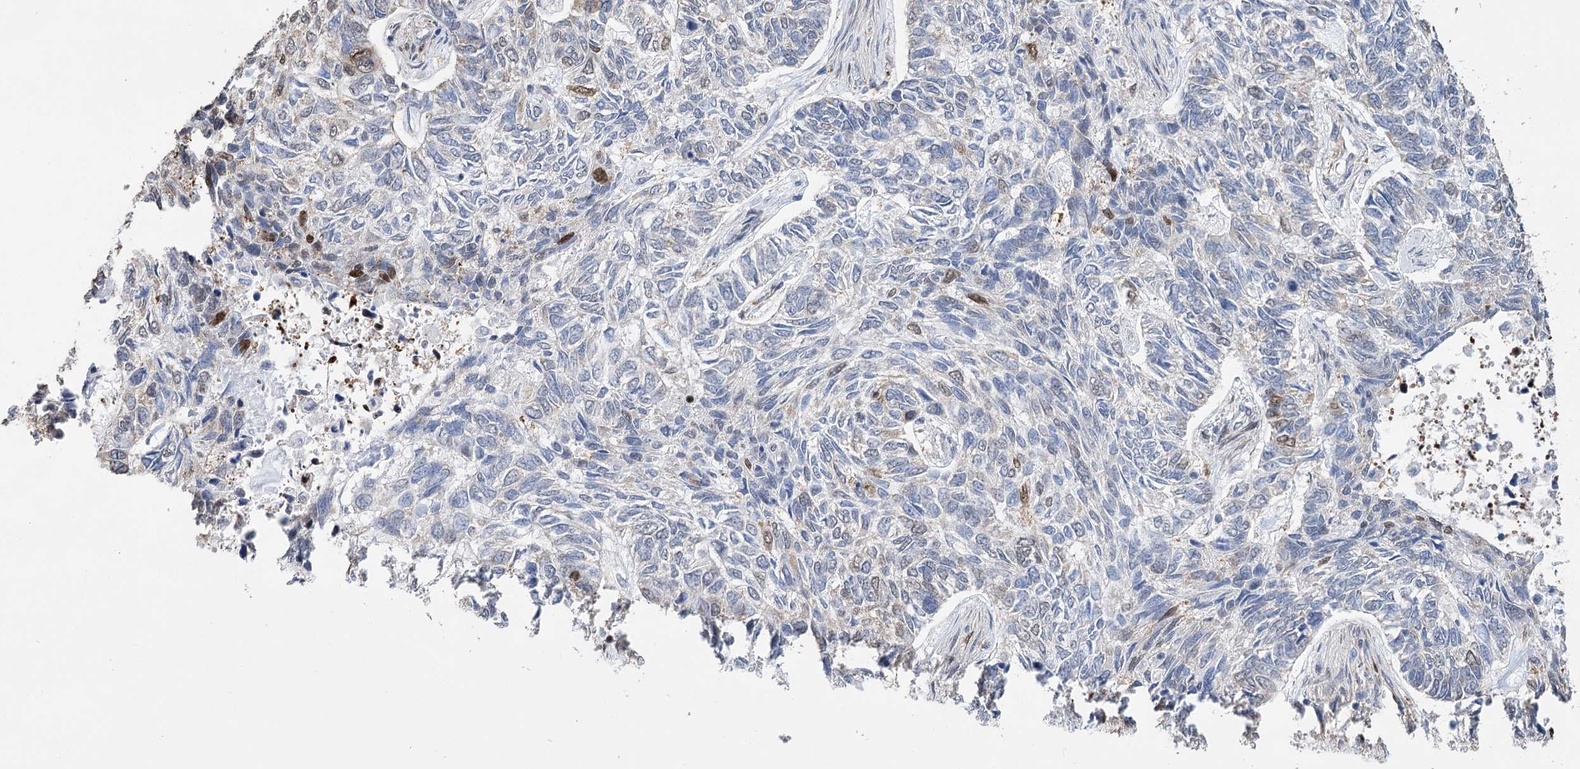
{"staining": {"intensity": "weak", "quantity": "25%-75%", "location": "nuclear"}, "tissue": "skin cancer", "cell_type": "Tumor cells", "image_type": "cancer", "snomed": [{"axis": "morphology", "description": "Basal cell carcinoma"}, {"axis": "topography", "description": "Skin"}], "caption": "High-power microscopy captured an IHC photomicrograph of basal cell carcinoma (skin), revealing weak nuclear expression in about 25%-75% of tumor cells. (Brightfield microscopy of DAB IHC at high magnification).", "gene": "NFU1", "patient": {"sex": "female", "age": 65}}